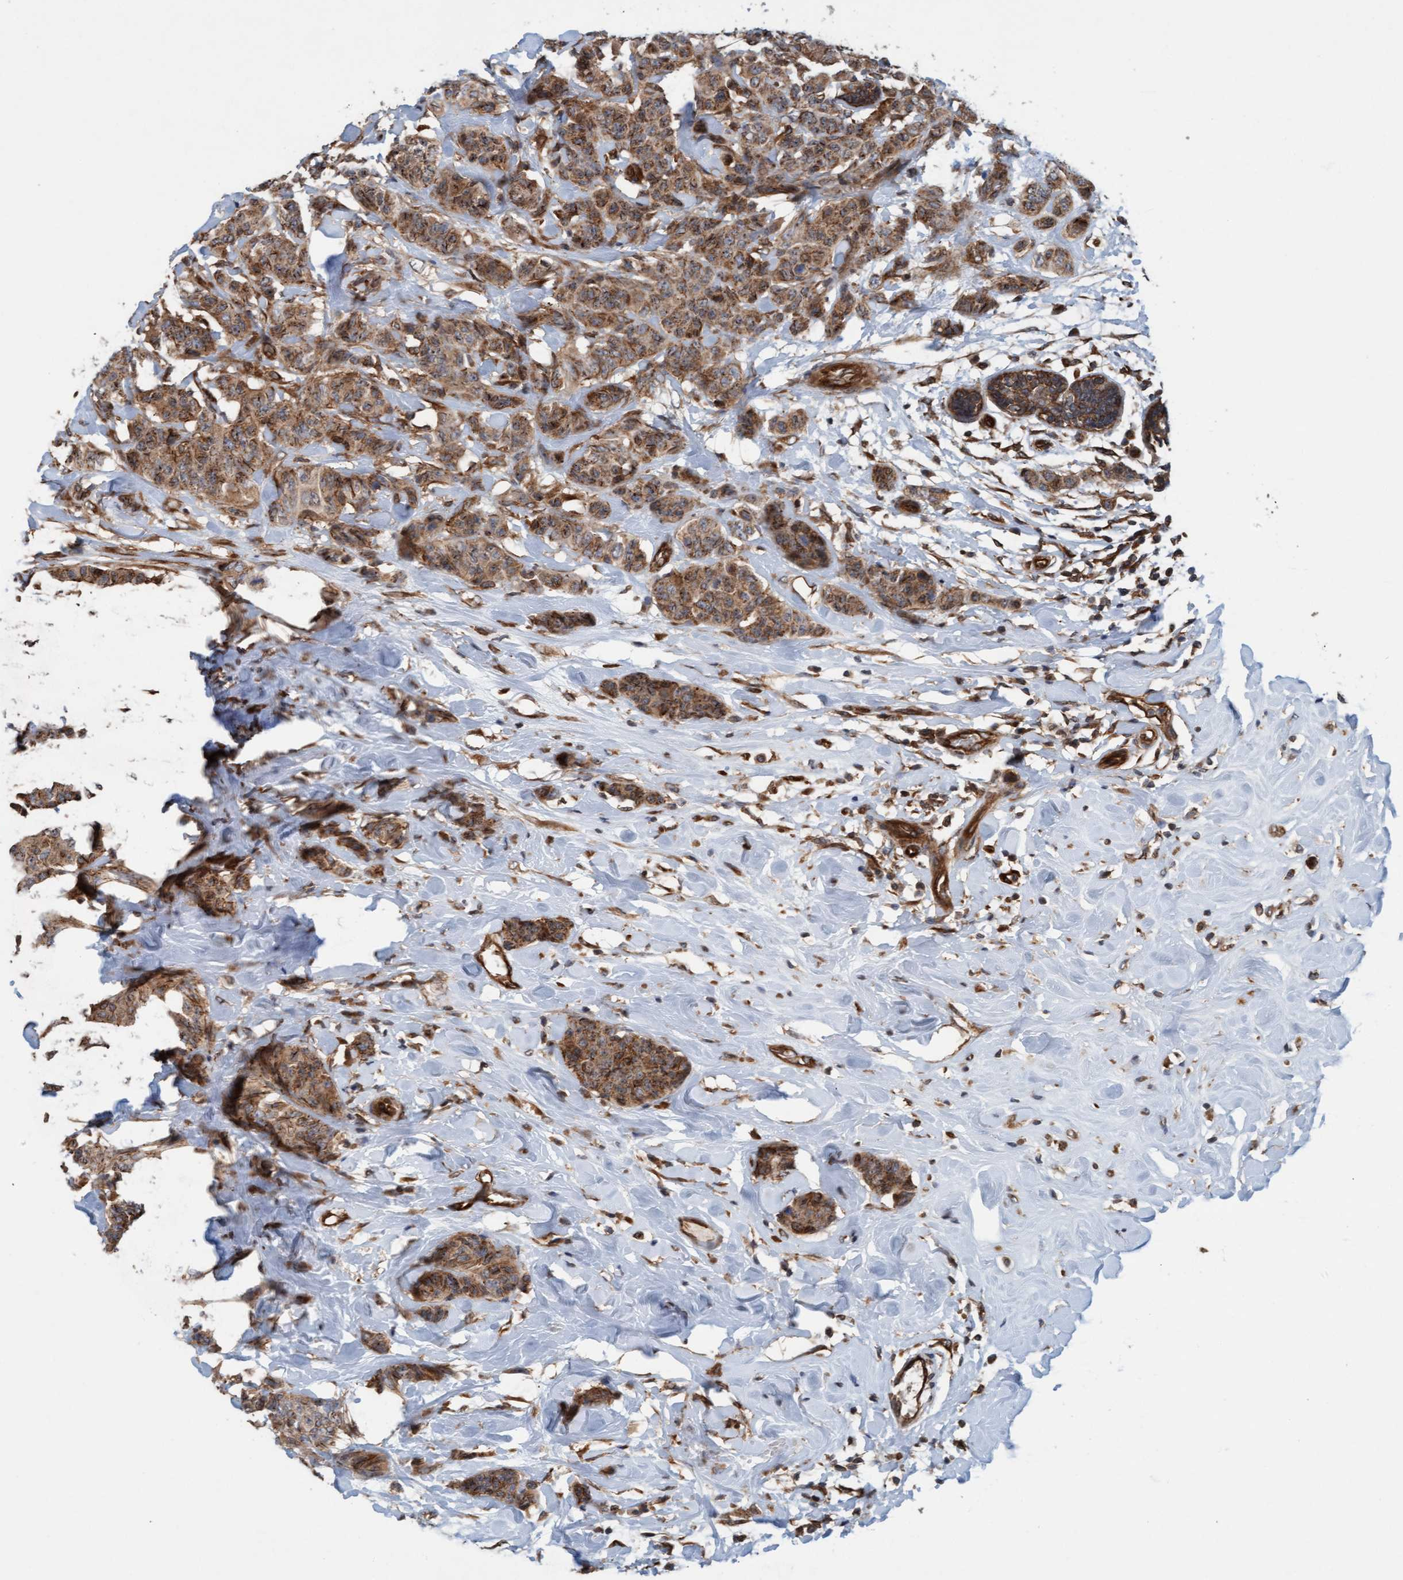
{"staining": {"intensity": "moderate", "quantity": ">75%", "location": "cytoplasmic/membranous"}, "tissue": "breast cancer", "cell_type": "Tumor cells", "image_type": "cancer", "snomed": [{"axis": "morphology", "description": "Normal tissue, NOS"}, {"axis": "morphology", "description": "Duct carcinoma"}, {"axis": "topography", "description": "Breast"}], "caption": "A high-resolution image shows IHC staining of breast cancer, which demonstrates moderate cytoplasmic/membranous staining in approximately >75% of tumor cells.", "gene": "ERAL1", "patient": {"sex": "female", "age": 40}}